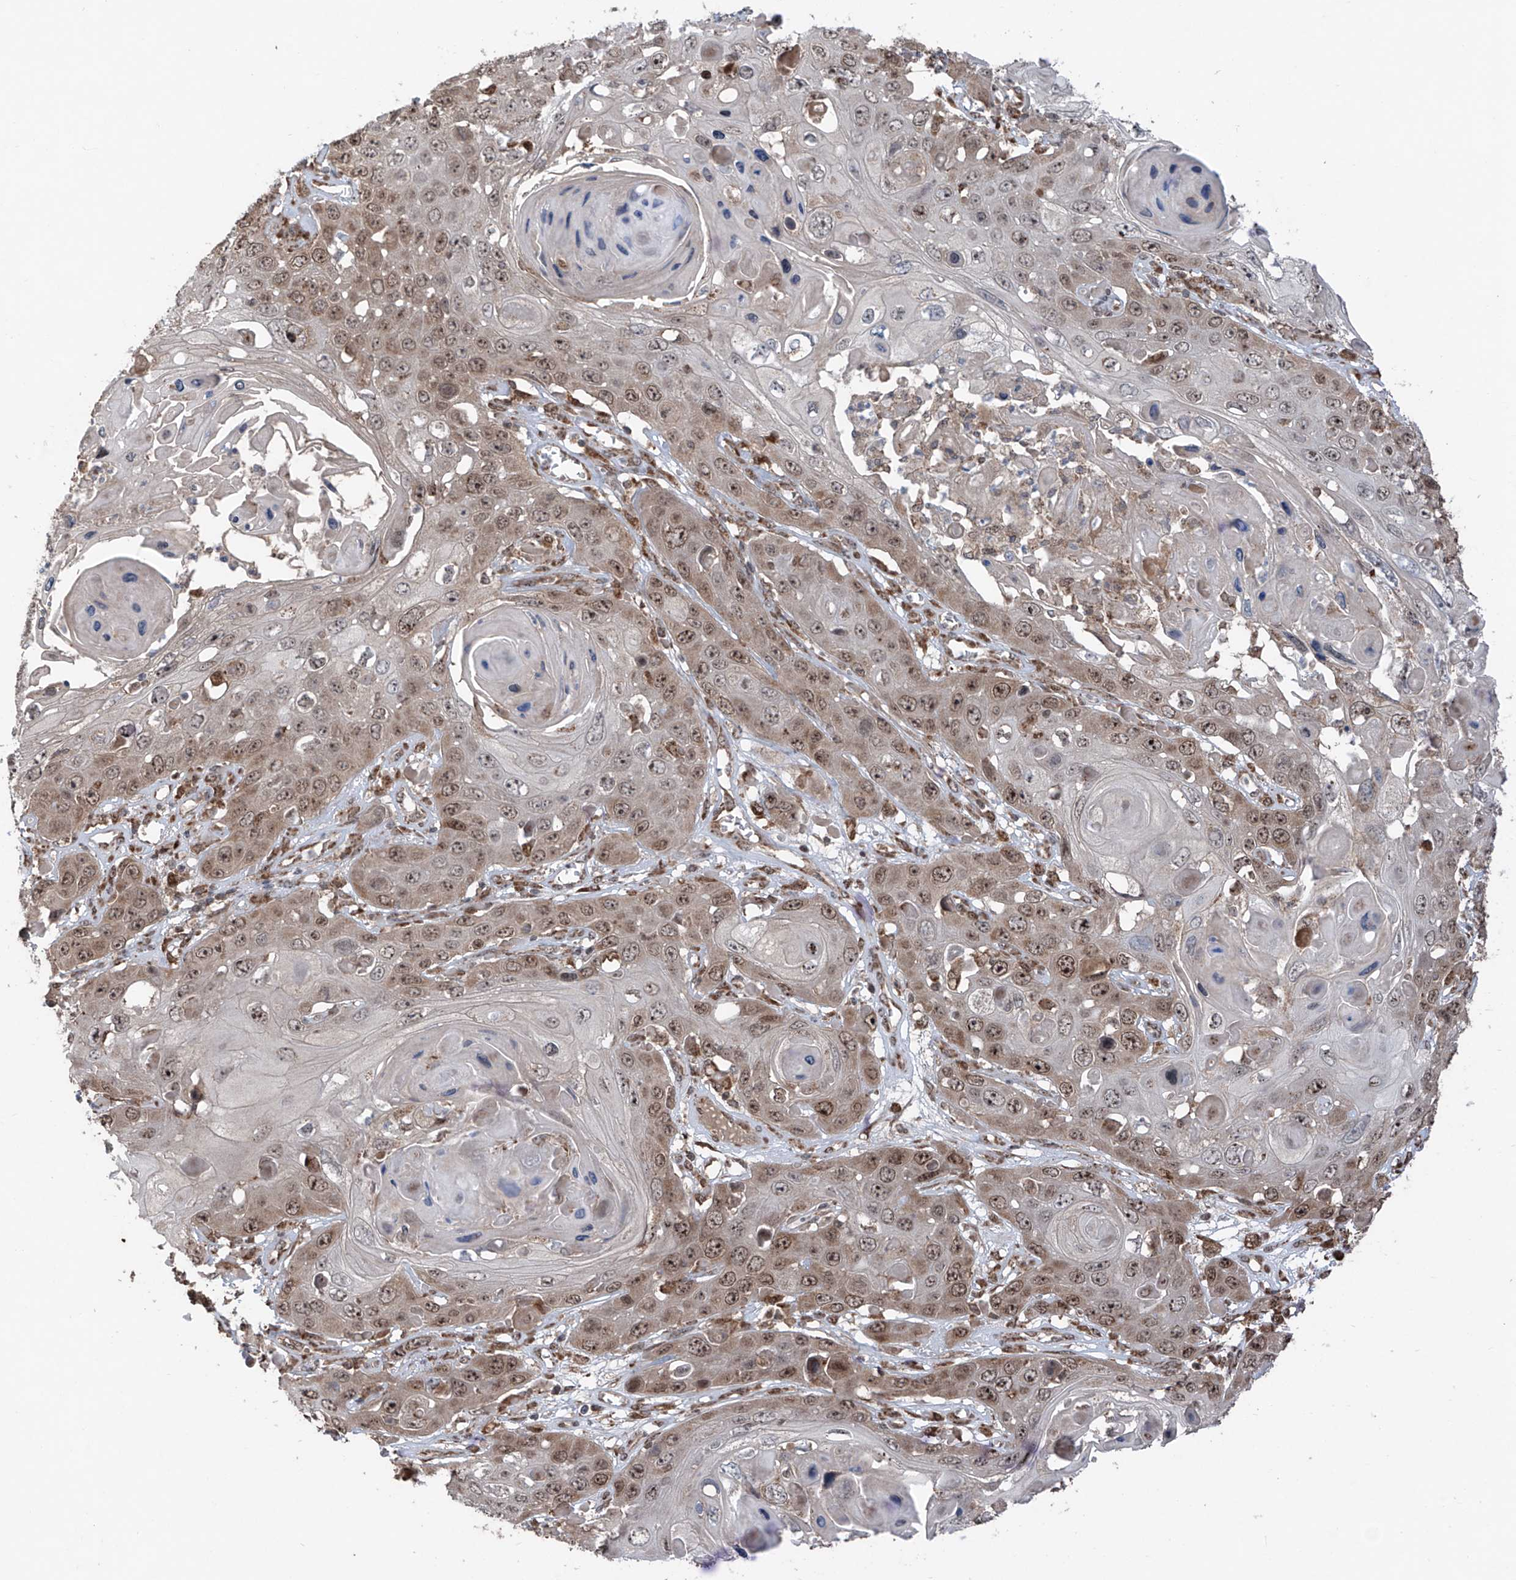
{"staining": {"intensity": "moderate", "quantity": "25%-75%", "location": "cytoplasmic/membranous,nuclear"}, "tissue": "skin cancer", "cell_type": "Tumor cells", "image_type": "cancer", "snomed": [{"axis": "morphology", "description": "Squamous cell carcinoma, NOS"}, {"axis": "topography", "description": "Skin"}], "caption": "Immunohistochemical staining of human skin cancer demonstrates moderate cytoplasmic/membranous and nuclear protein expression in about 25%-75% of tumor cells.", "gene": "SAMD3", "patient": {"sex": "male", "age": 55}}